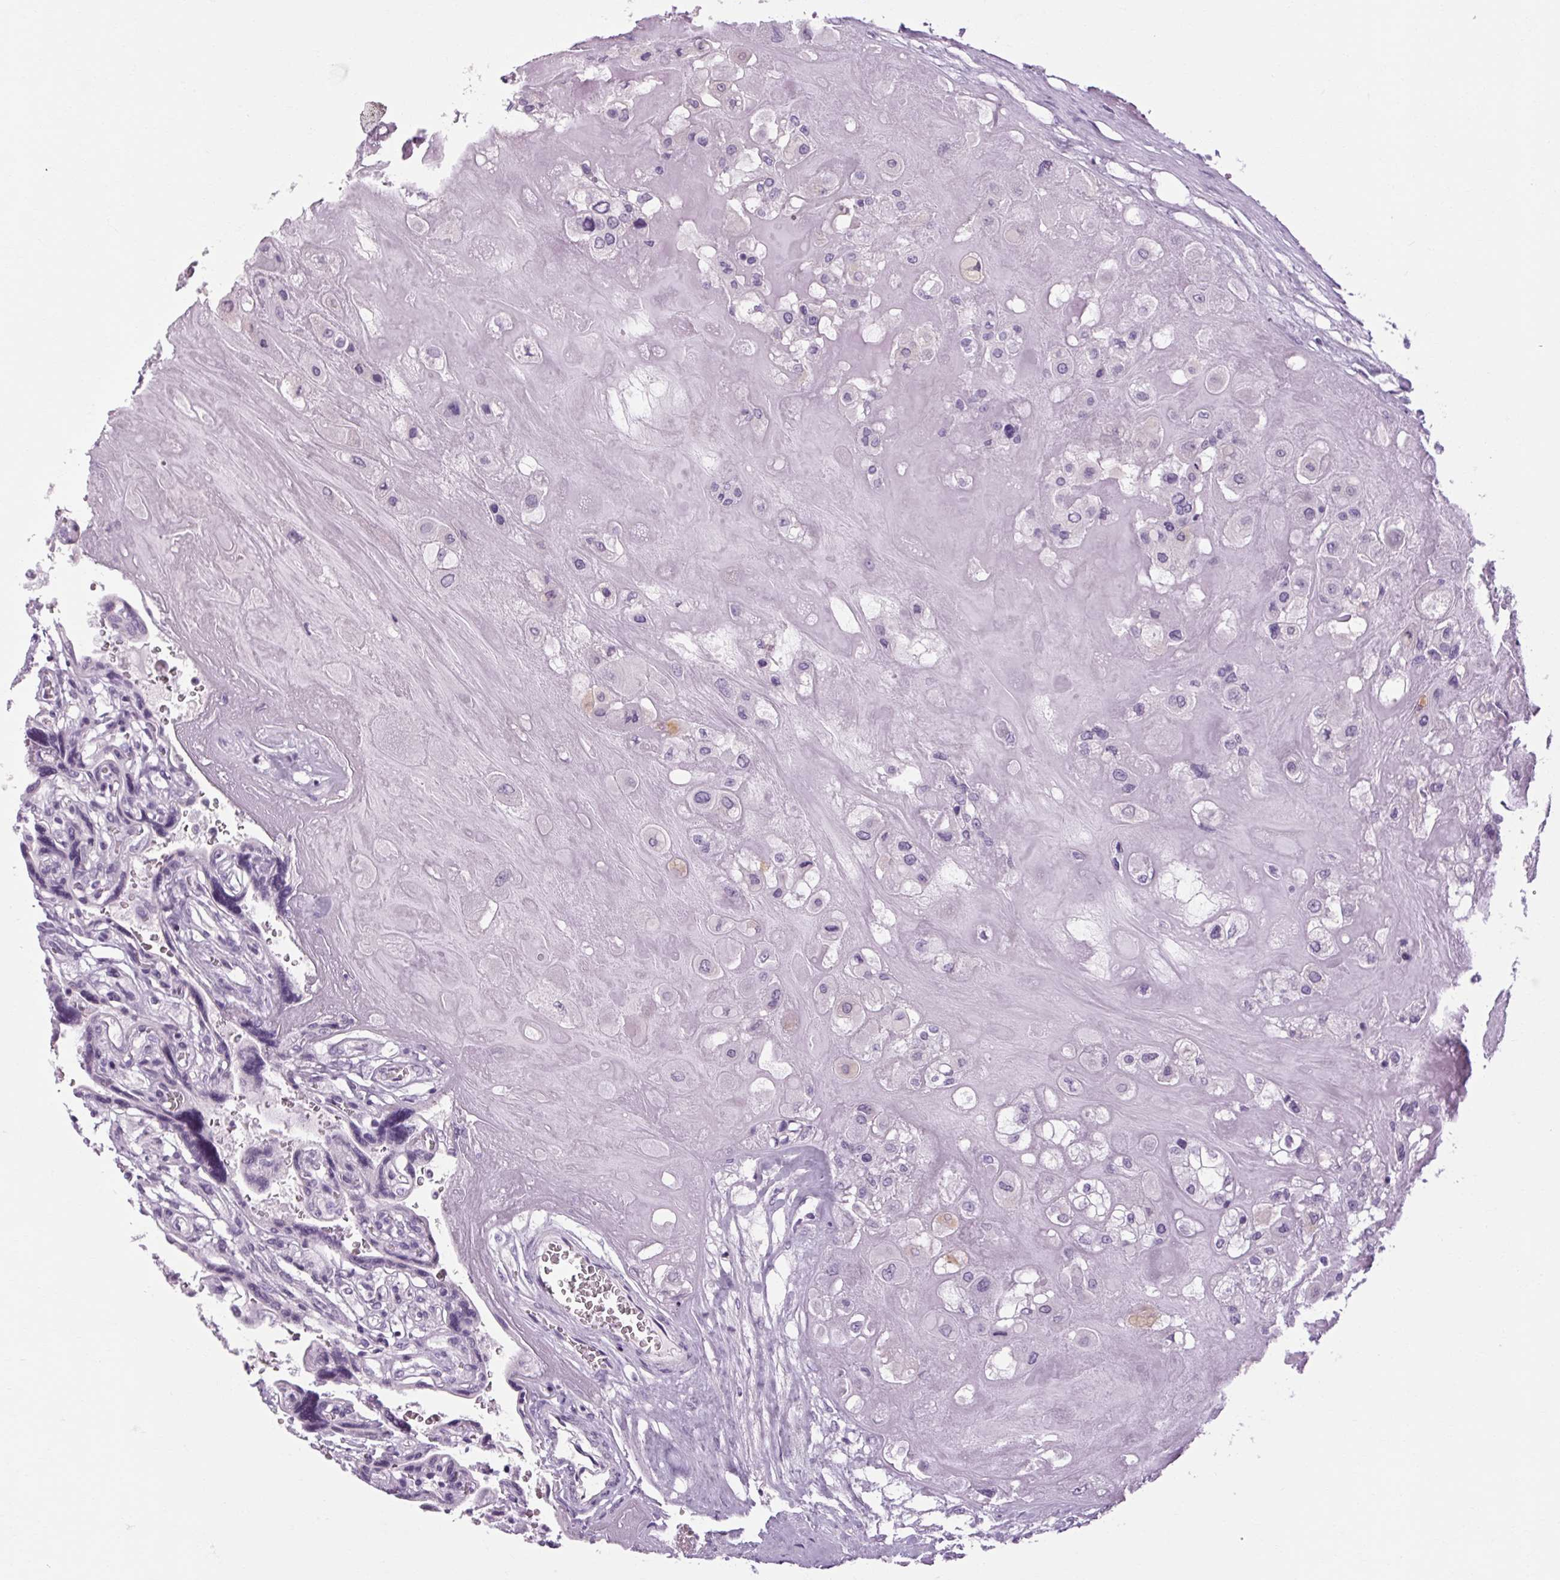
{"staining": {"intensity": "weak", "quantity": "<25%", "location": "cytoplasmic/membranous"}, "tissue": "placenta", "cell_type": "Decidual cells", "image_type": "normal", "snomed": [{"axis": "morphology", "description": "Normal tissue, NOS"}, {"axis": "topography", "description": "Placenta"}], "caption": "There is no significant staining in decidual cells of placenta. The staining was performed using DAB to visualize the protein expression in brown, while the nuclei were stained in blue with hematoxylin (Magnification: 20x).", "gene": "POMC", "patient": {"sex": "female", "age": 32}}